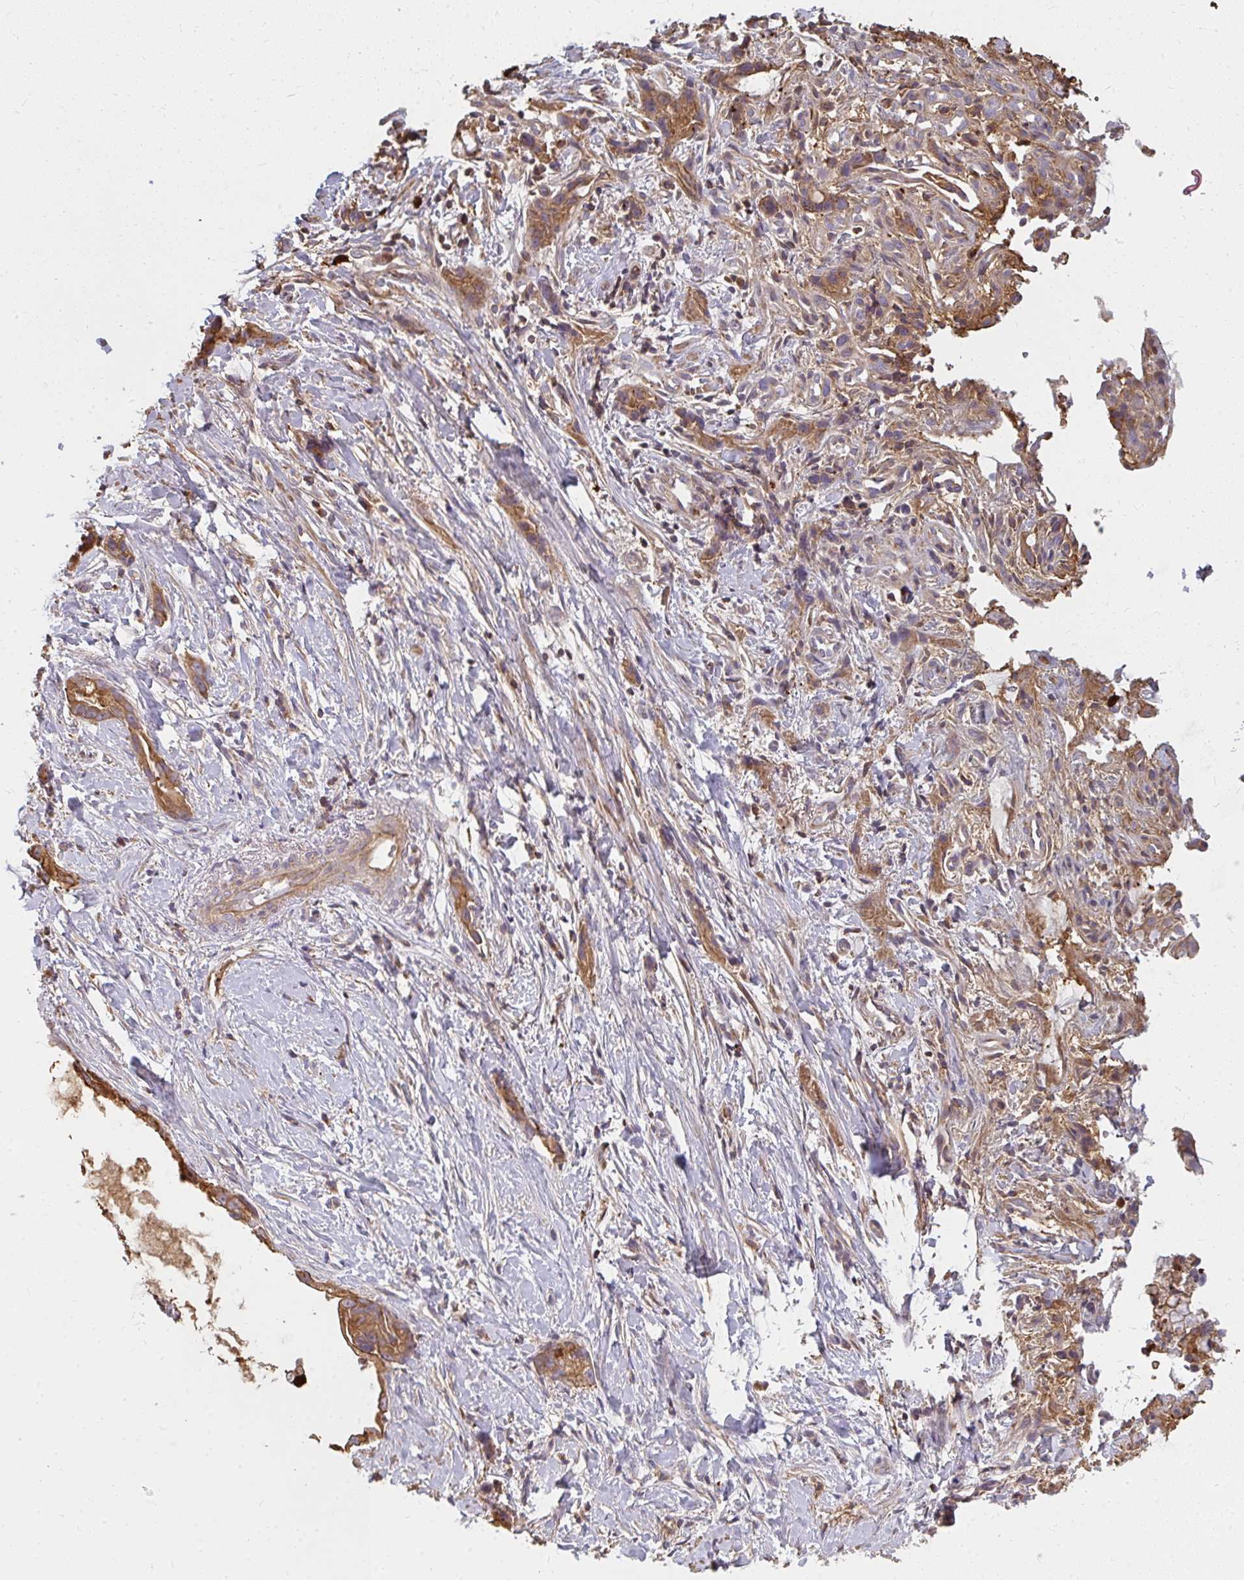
{"staining": {"intensity": "moderate", "quantity": ">75%", "location": "cytoplasmic/membranous"}, "tissue": "stomach cancer", "cell_type": "Tumor cells", "image_type": "cancer", "snomed": [{"axis": "morphology", "description": "Adenocarcinoma, NOS"}, {"axis": "topography", "description": "Stomach"}], "caption": "Moderate cytoplasmic/membranous protein positivity is appreciated in about >75% of tumor cells in stomach cancer.", "gene": "CNTRL", "patient": {"sex": "male", "age": 55}}